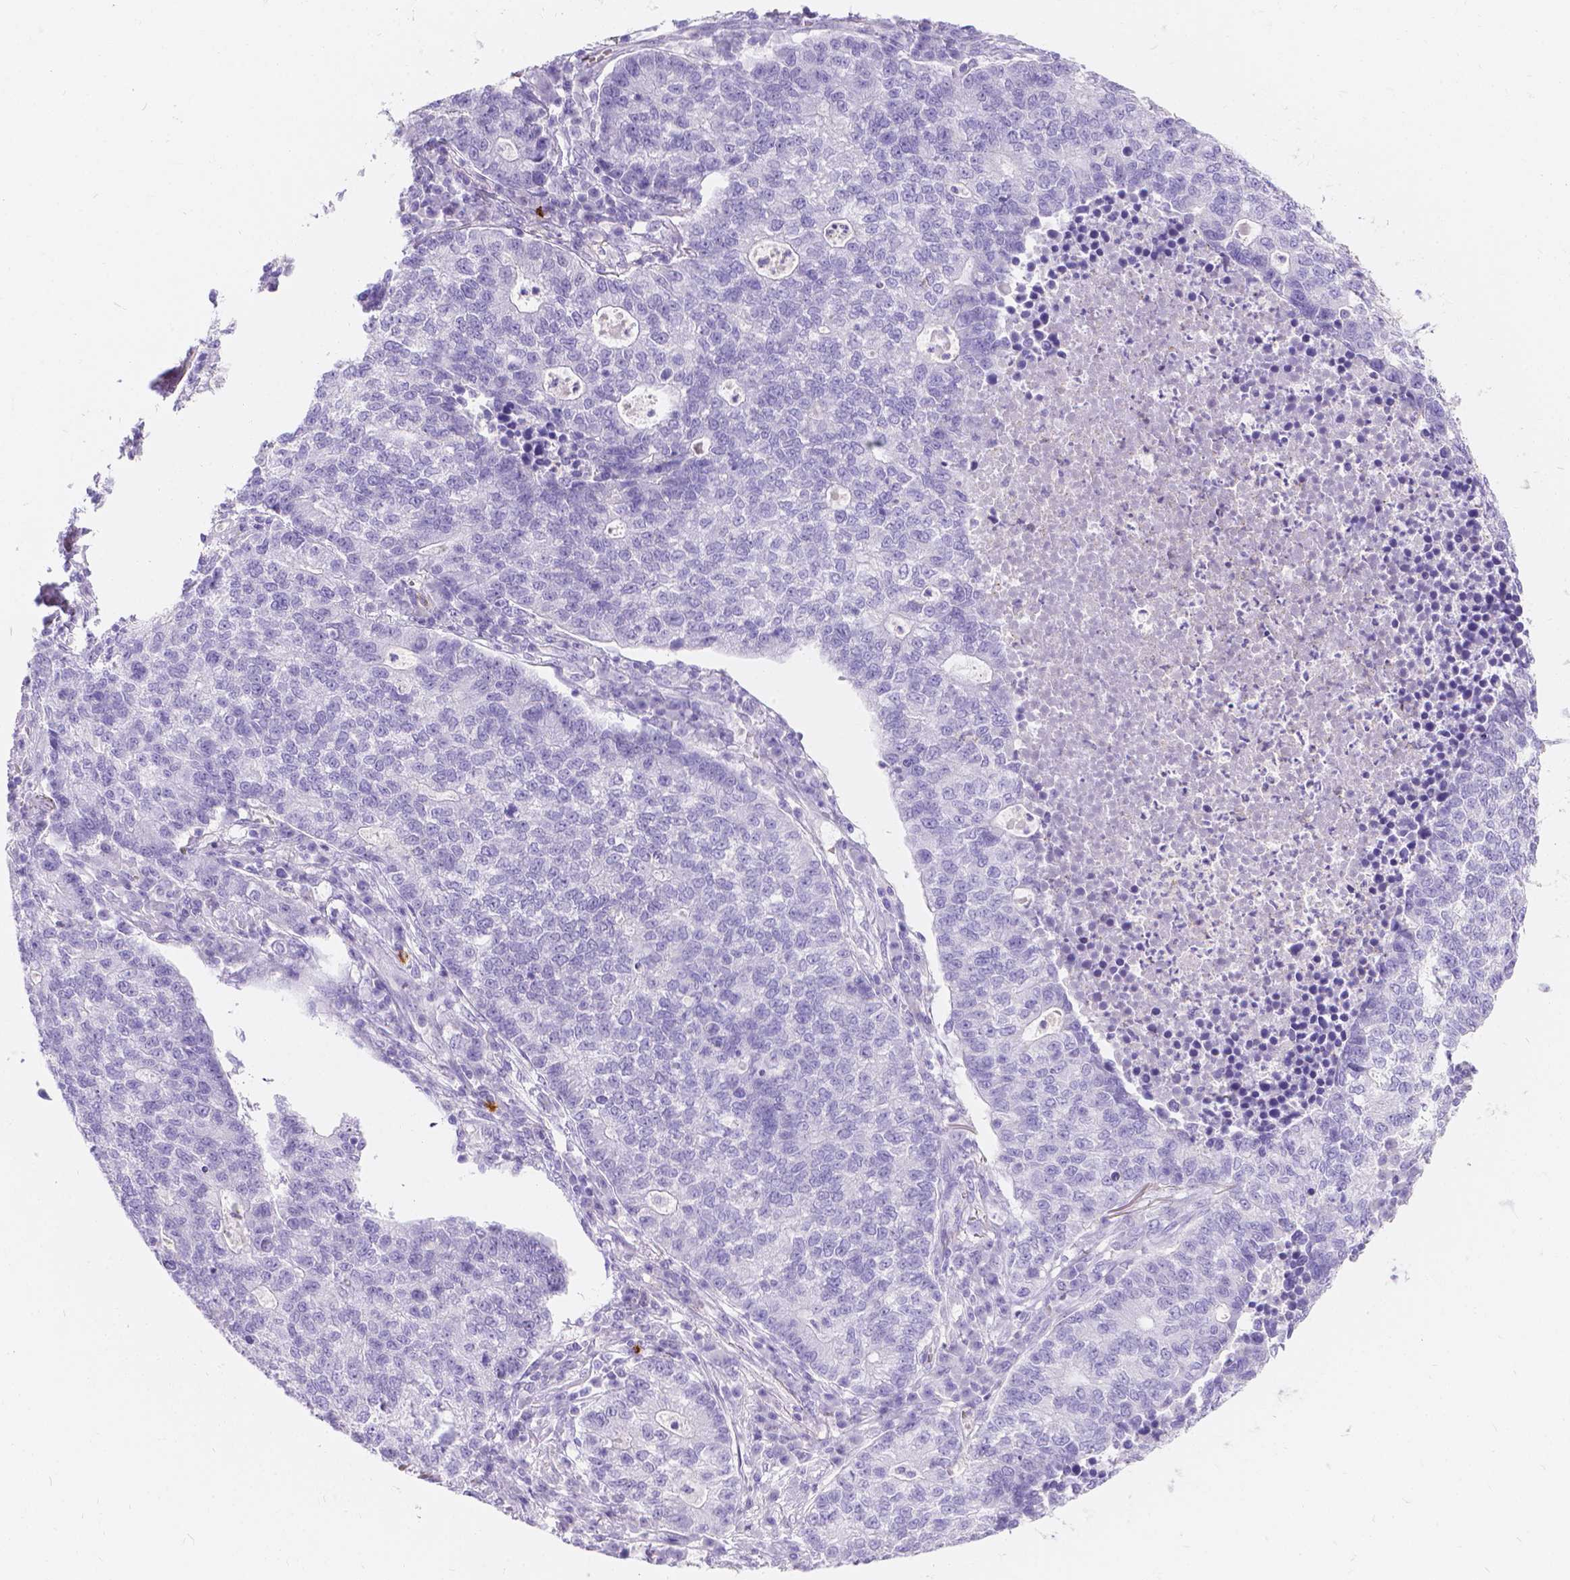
{"staining": {"intensity": "negative", "quantity": "none", "location": "none"}, "tissue": "lung cancer", "cell_type": "Tumor cells", "image_type": "cancer", "snomed": [{"axis": "morphology", "description": "Adenocarcinoma, NOS"}, {"axis": "topography", "description": "Lung"}], "caption": "The immunohistochemistry micrograph has no significant staining in tumor cells of lung adenocarcinoma tissue. (DAB (3,3'-diaminobenzidine) IHC visualized using brightfield microscopy, high magnification).", "gene": "GNRHR", "patient": {"sex": "male", "age": 57}}